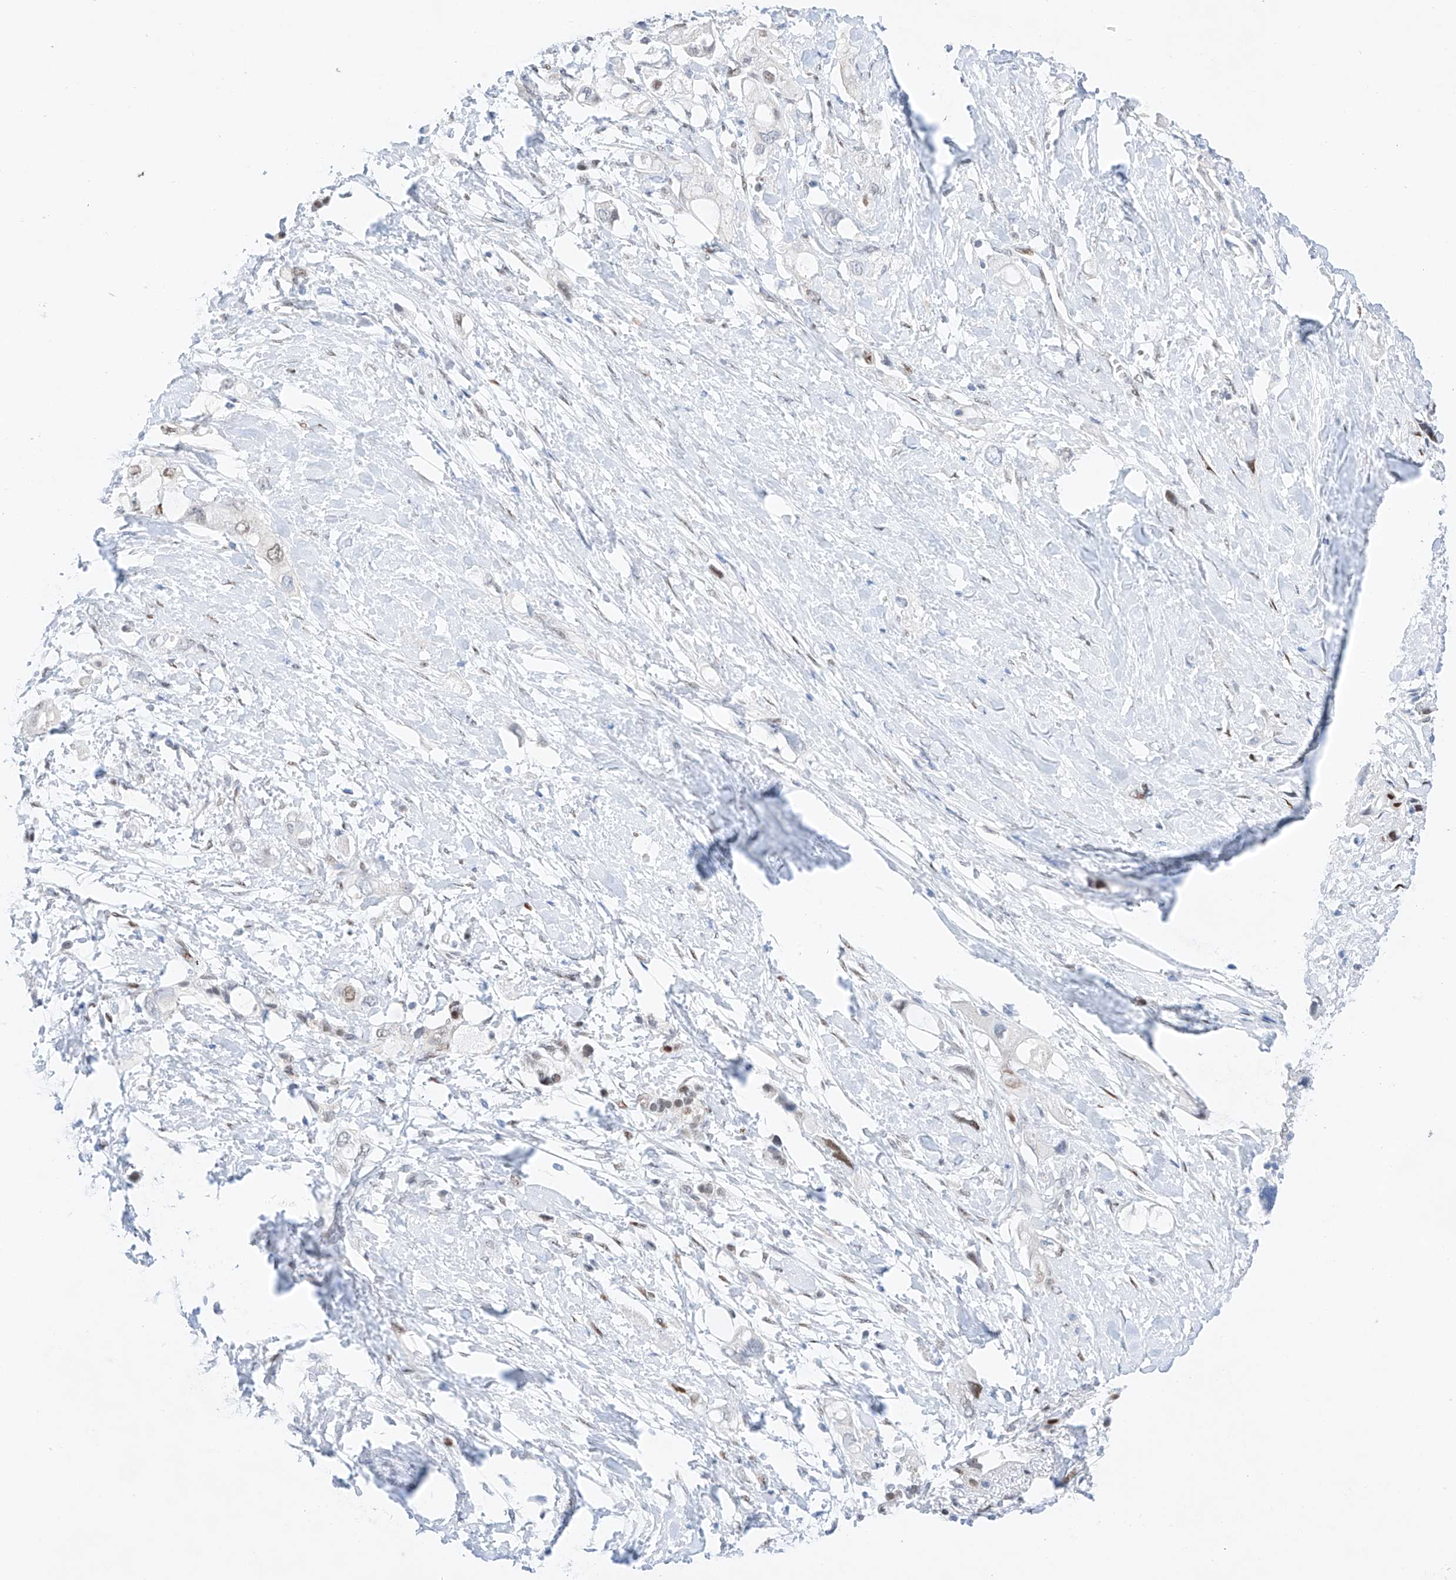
{"staining": {"intensity": "negative", "quantity": "none", "location": "none"}, "tissue": "pancreatic cancer", "cell_type": "Tumor cells", "image_type": "cancer", "snomed": [{"axis": "morphology", "description": "Adenocarcinoma, NOS"}, {"axis": "topography", "description": "Pancreas"}], "caption": "Tumor cells are negative for protein expression in human pancreatic cancer.", "gene": "NT5C3B", "patient": {"sex": "female", "age": 56}}